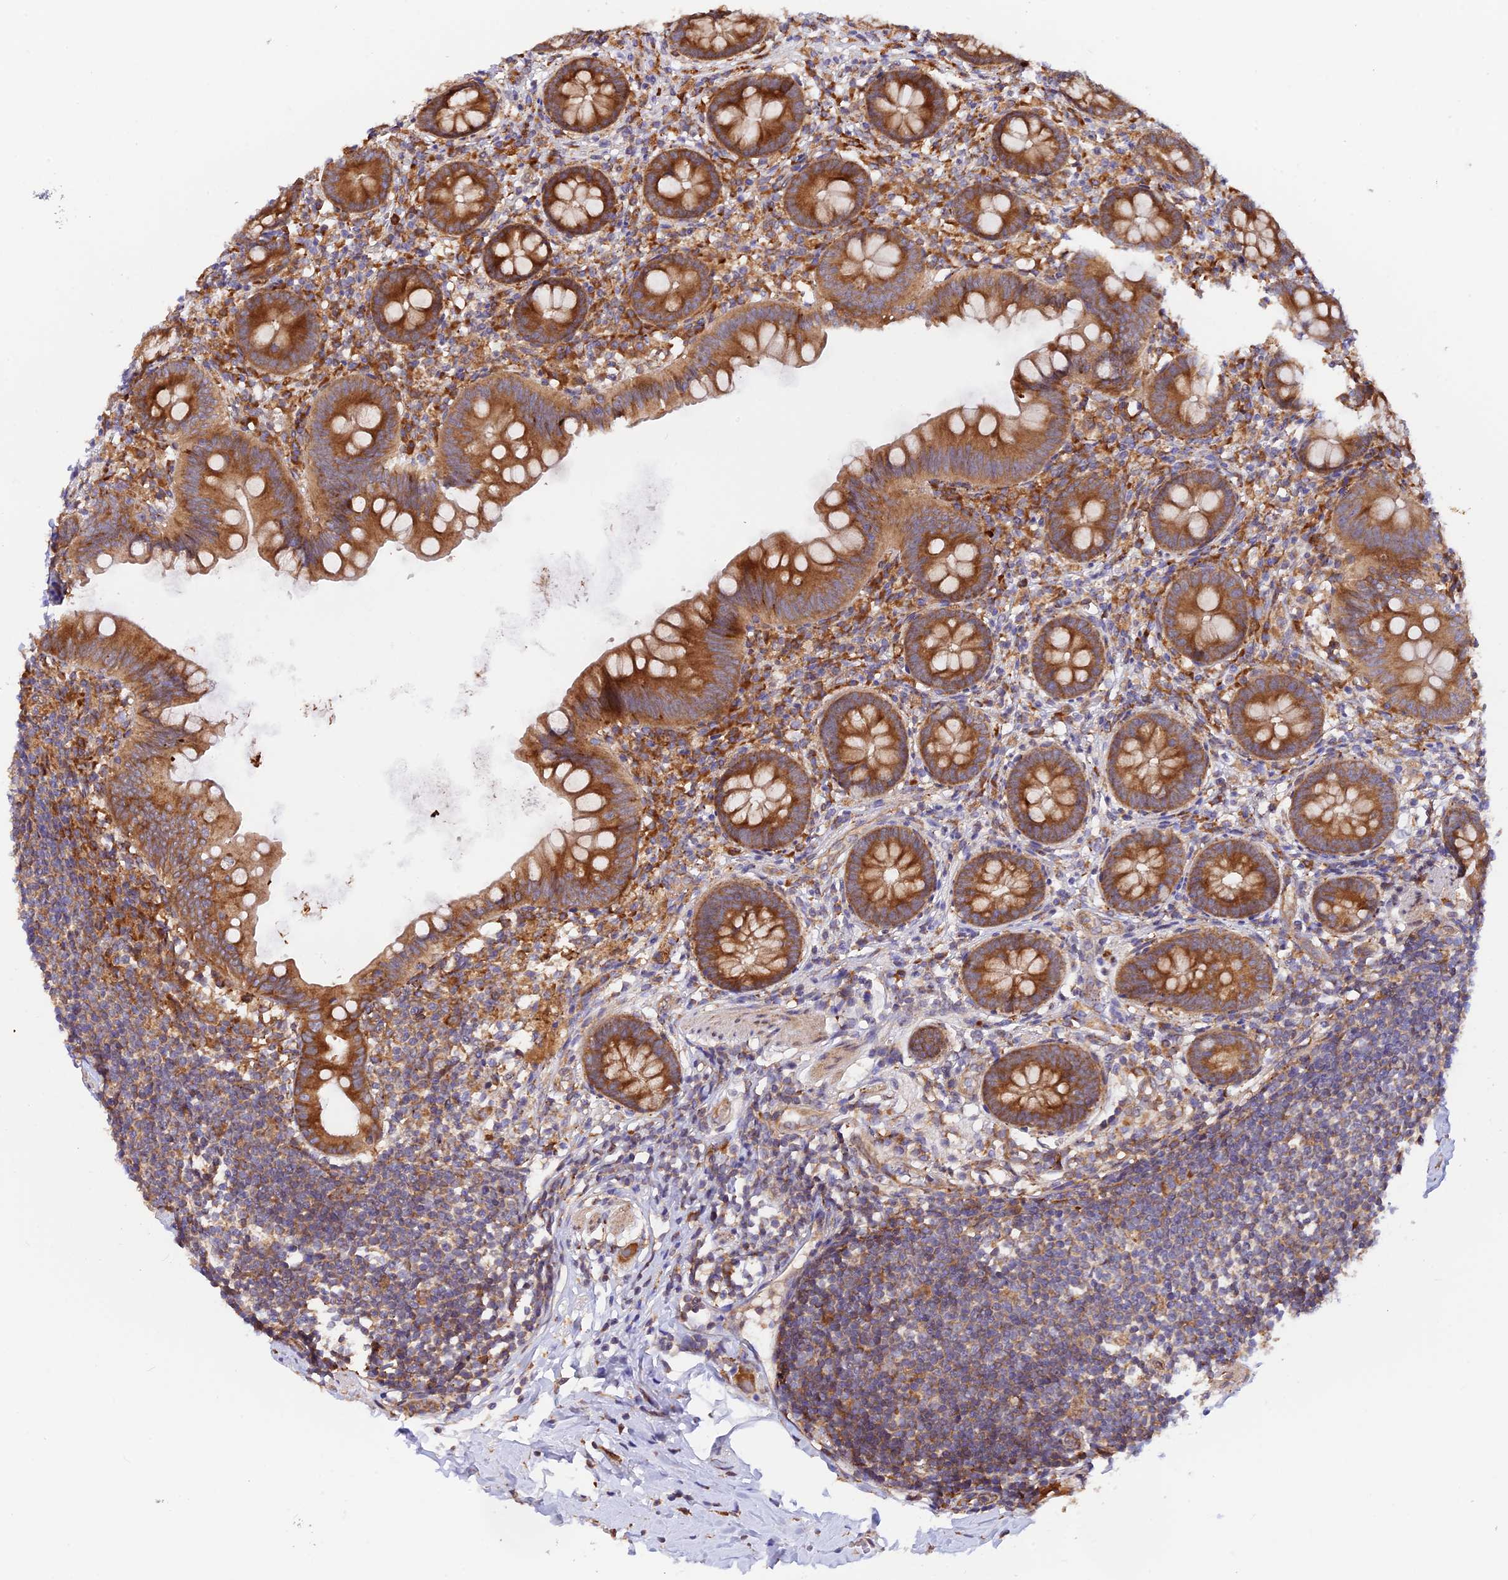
{"staining": {"intensity": "strong", "quantity": ">75%", "location": "cytoplasmic/membranous"}, "tissue": "appendix", "cell_type": "Glandular cells", "image_type": "normal", "snomed": [{"axis": "morphology", "description": "Normal tissue, NOS"}, {"axis": "topography", "description": "Appendix"}], "caption": "A high-resolution photomicrograph shows immunohistochemistry staining of normal appendix, which exhibits strong cytoplasmic/membranous staining in approximately >75% of glandular cells.", "gene": "RPL5", "patient": {"sex": "female", "age": 62}}